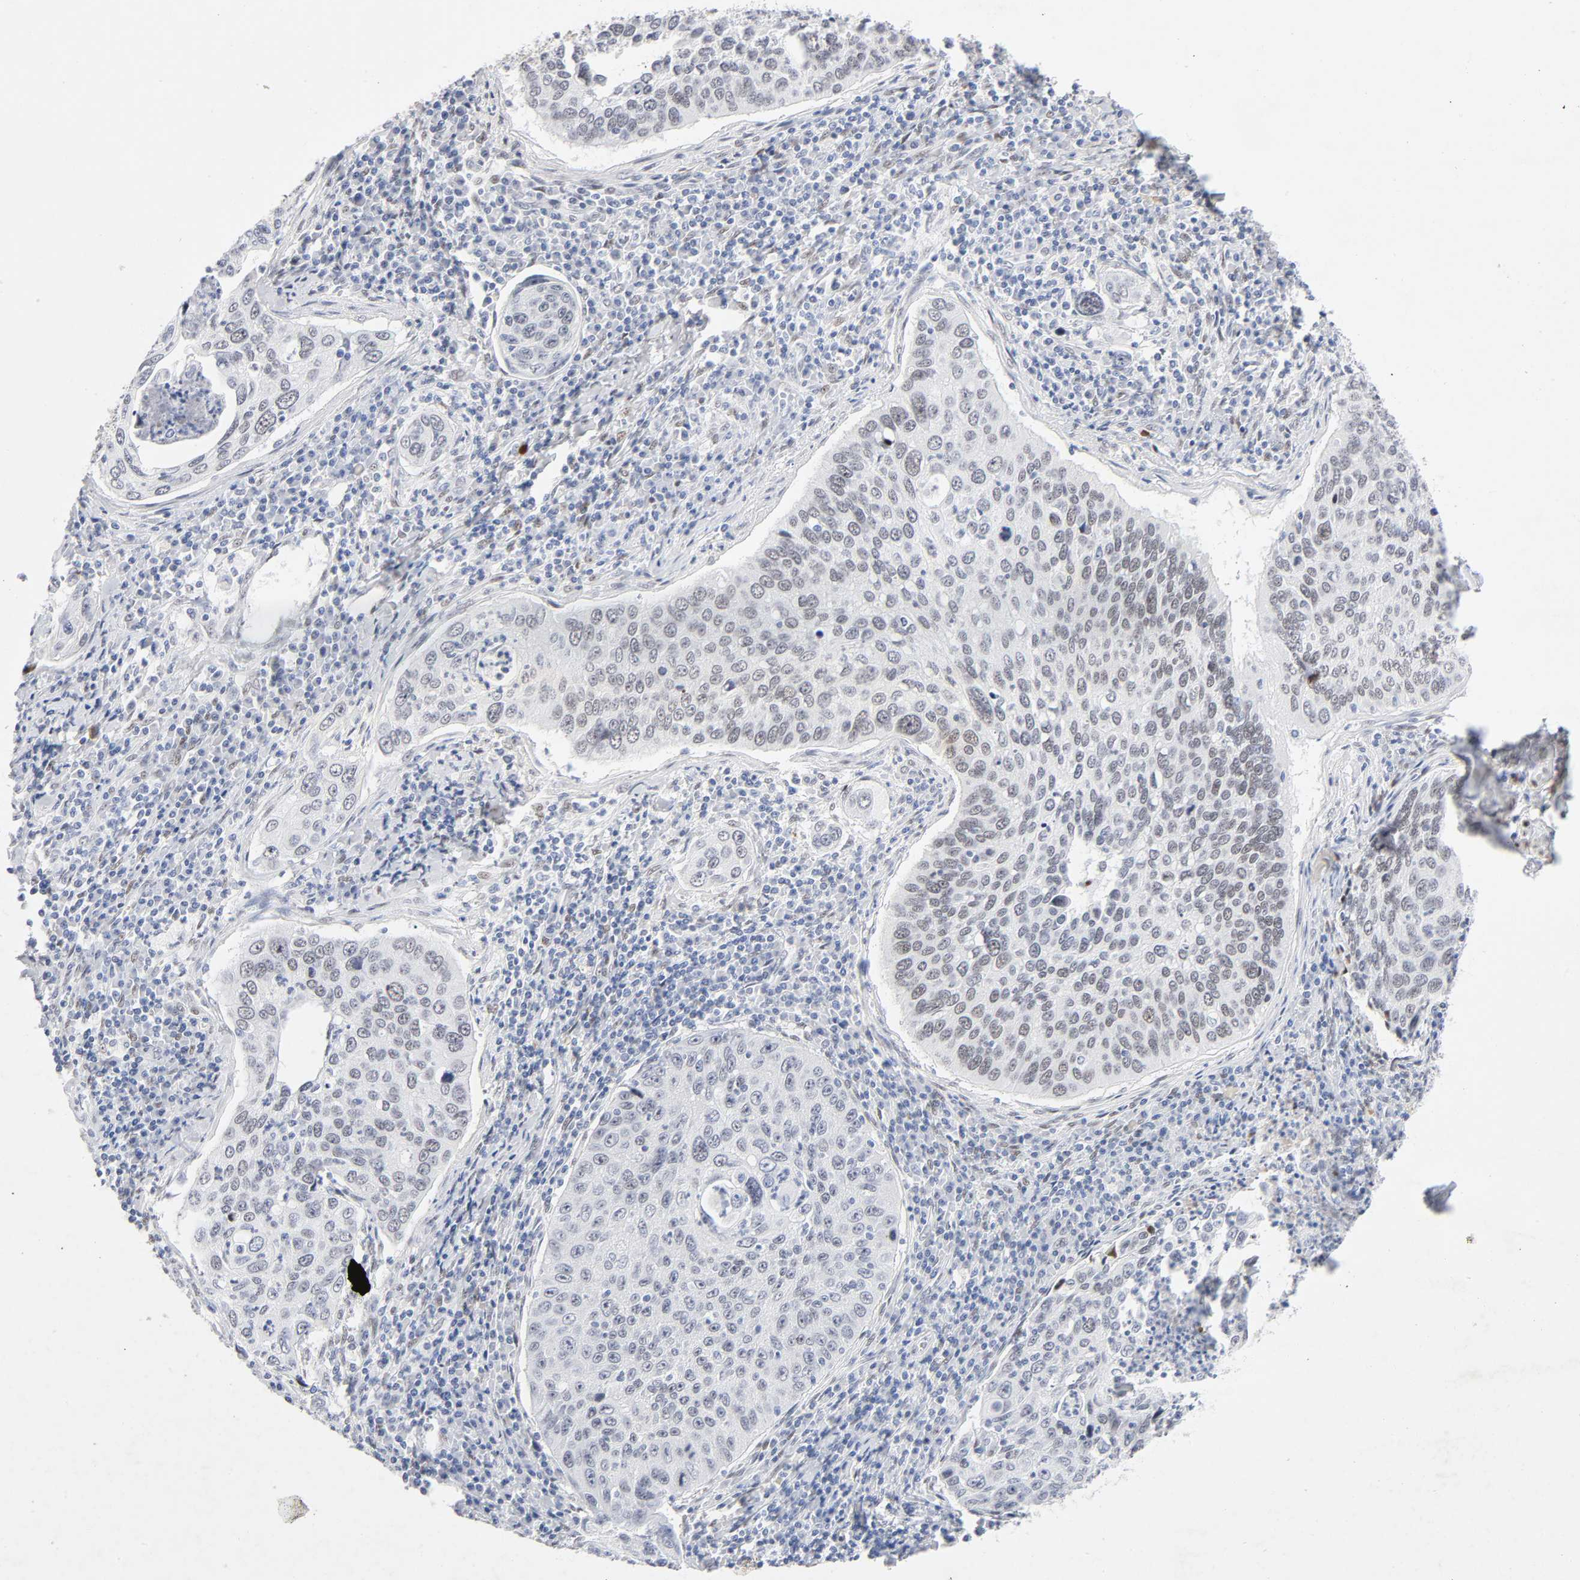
{"staining": {"intensity": "weak", "quantity": "<25%", "location": "nuclear"}, "tissue": "cervical cancer", "cell_type": "Tumor cells", "image_type": "cancer", "snomed": [{"axis": "morphology", "description": "Squamous cell carcinoma, NOS"}, {"axis": "topography", "description": "Cervix"}], "caption": "IHC image of neoplastic tissue: human cervical squamous cell carcinoma stained with DAB reveals no significant protein expression in tumor cells.", "gene": "NFIC", "patient": {"sex": "female", "age": 53}}